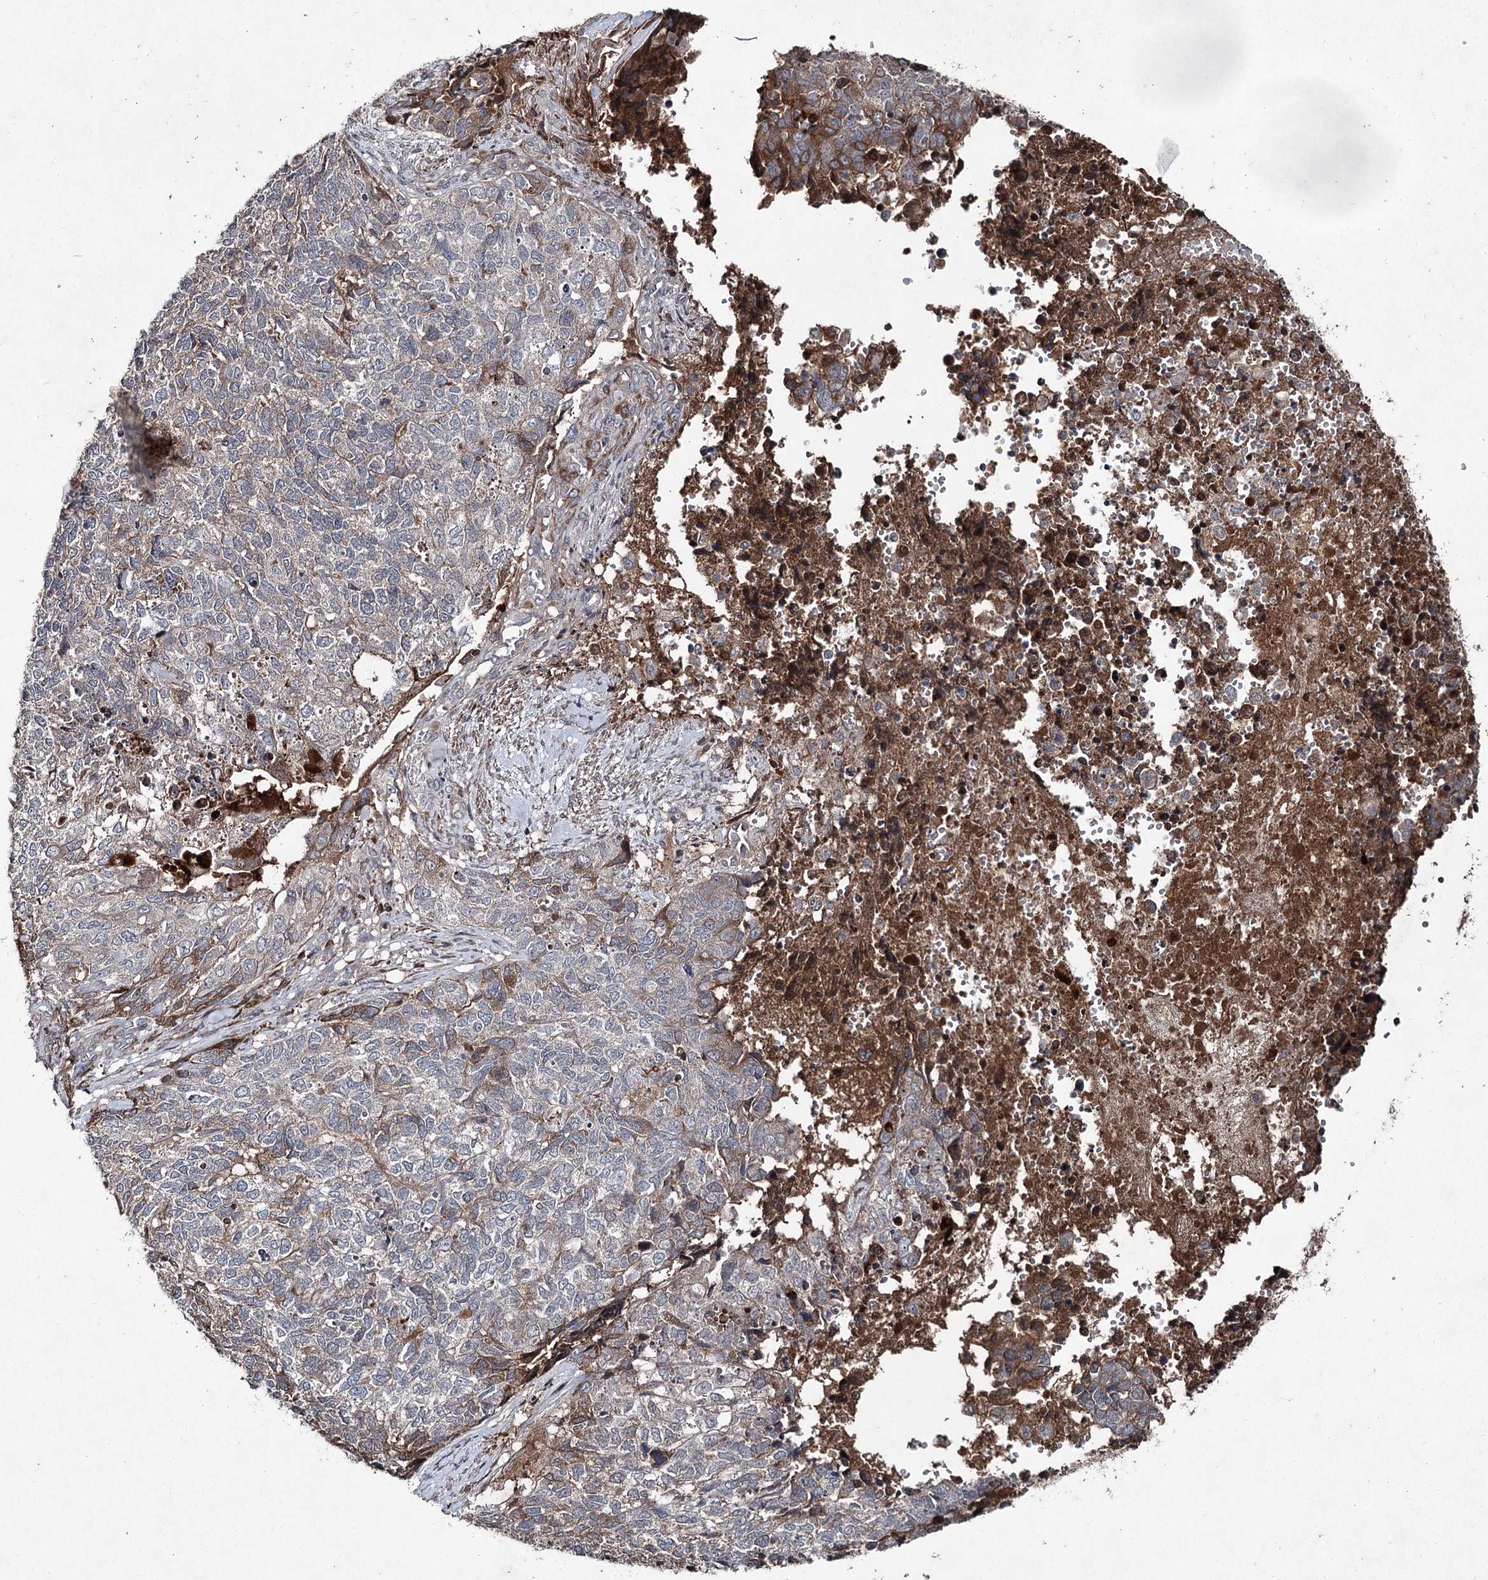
{"staining": {"intensity": "moderate", "quantity": "<25%", "location": "cytoplasmic/membranous"}, "tissue": "cervical cancer", "cell_type": "Tumor cells", "image_type": "cancer", "snomed": [{"axis": "morphology", "description": "Squamous cell carcinoma, NOS"}, {"axis": "topography", "description": "Cervix"}], "caption": "Moderate cytoplasmic/membranous protein positivity is seen in about <25% of tumor cells in cervical cancer. (DAB (3,3'-diaminobenzidine) IHC, brown staining for protein, blue staining for nuclei).", "gene": "PGLYRP2", "patient": {"sex": "female", "age": 63}}